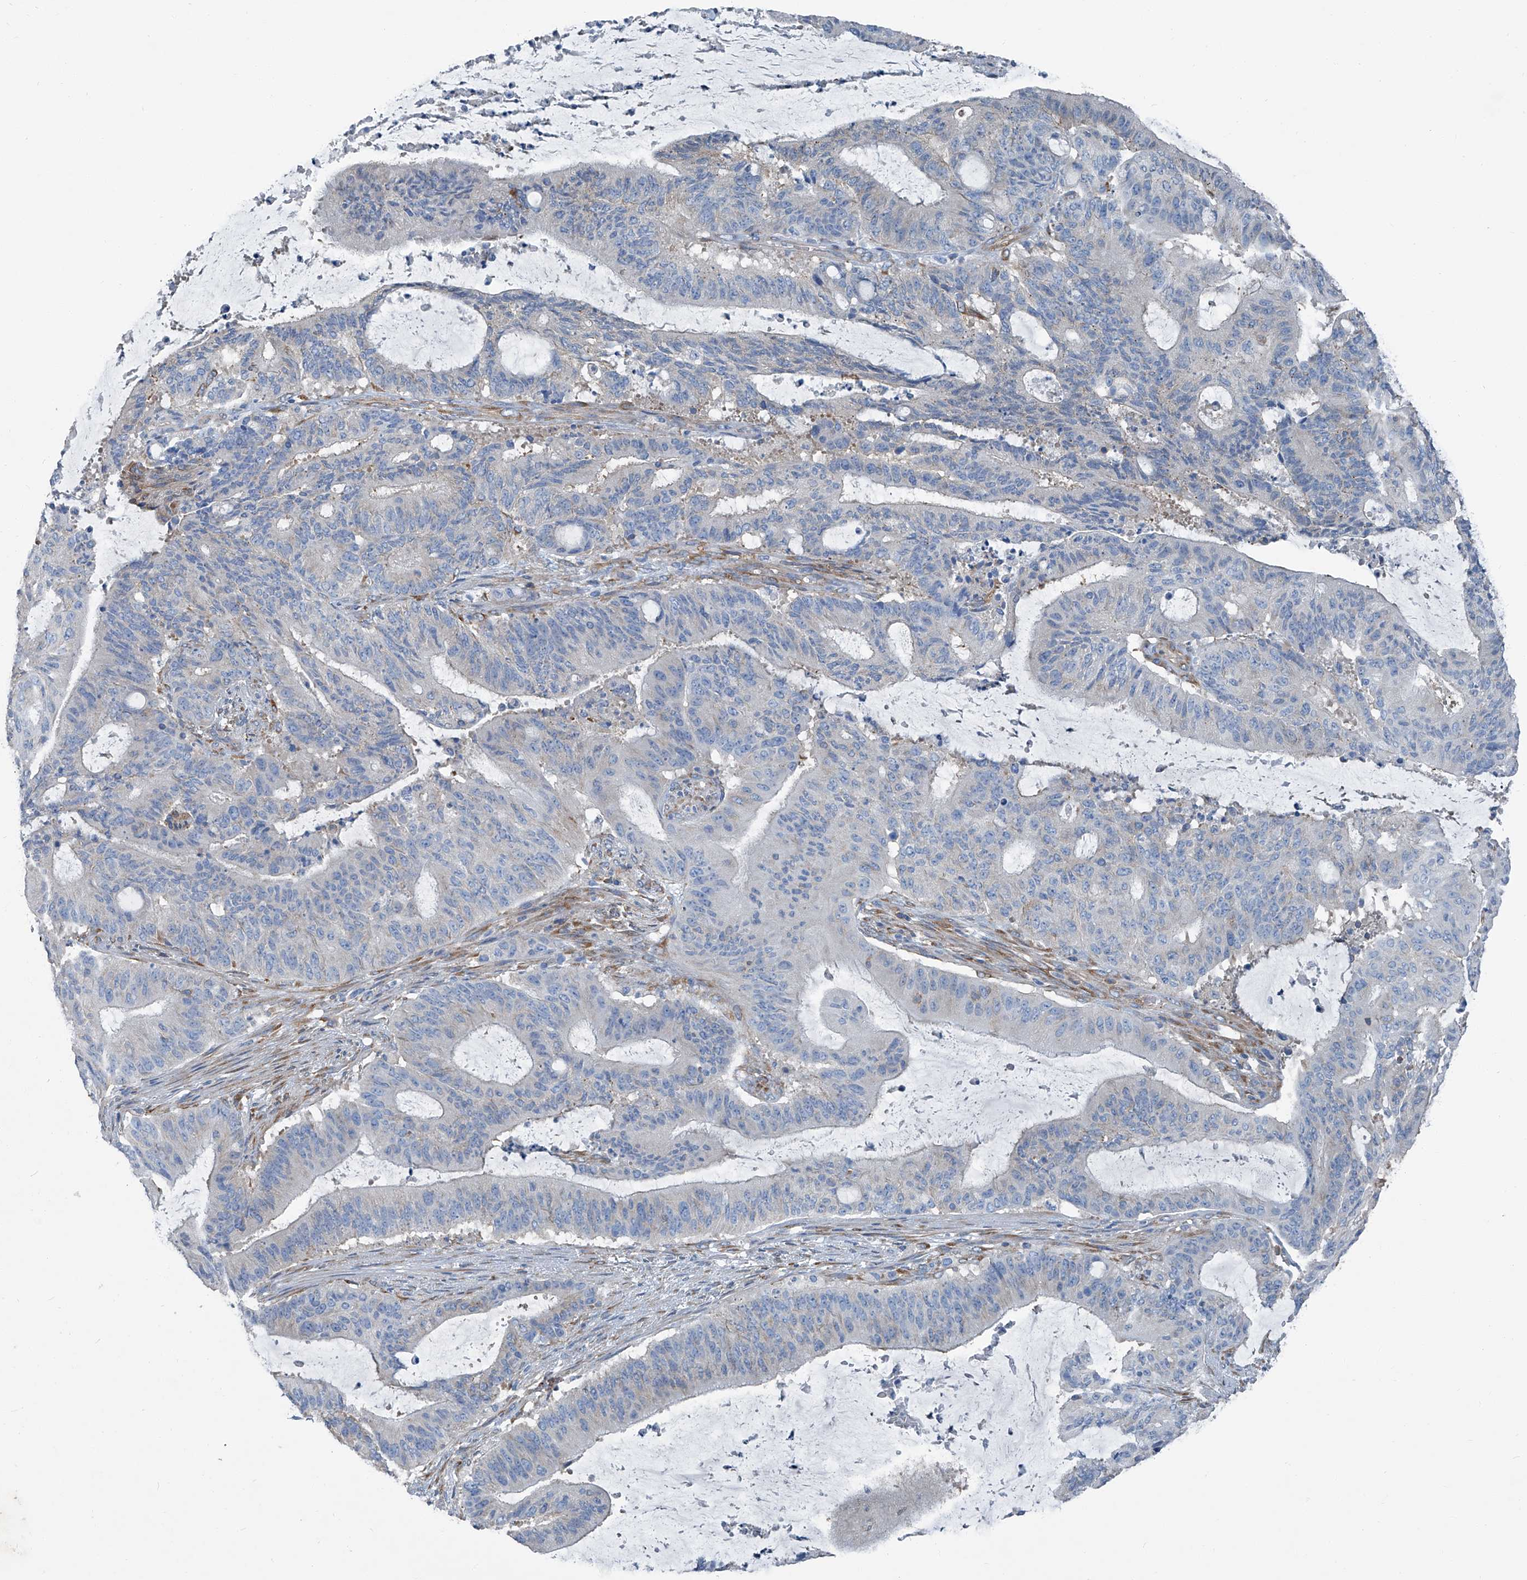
{"staining": {"intensity": "negative", "quantity": "none", "location": "none"}, "tissue": "liver cancer", "cell_type": "Tumor cells", "image_type": "cancer", "snomed": [{"axis": "morphology", "description": "Normal tissue, NOS"}, {"axis": "morphology", "description": "Cholangiocarcinoma"}, {"axis": "topography", "description": "Liver"}, {"axis": "topography", "description": "Peripheral nerve tissue"}], "caption": "Liver cholangiocarcinoma stained for a protein using immunohistochemistry (IHC) demonstrates no staining tumor cells.", "gene": "SEPTIN7", "patient": {"sex": "female", "age": 73}}